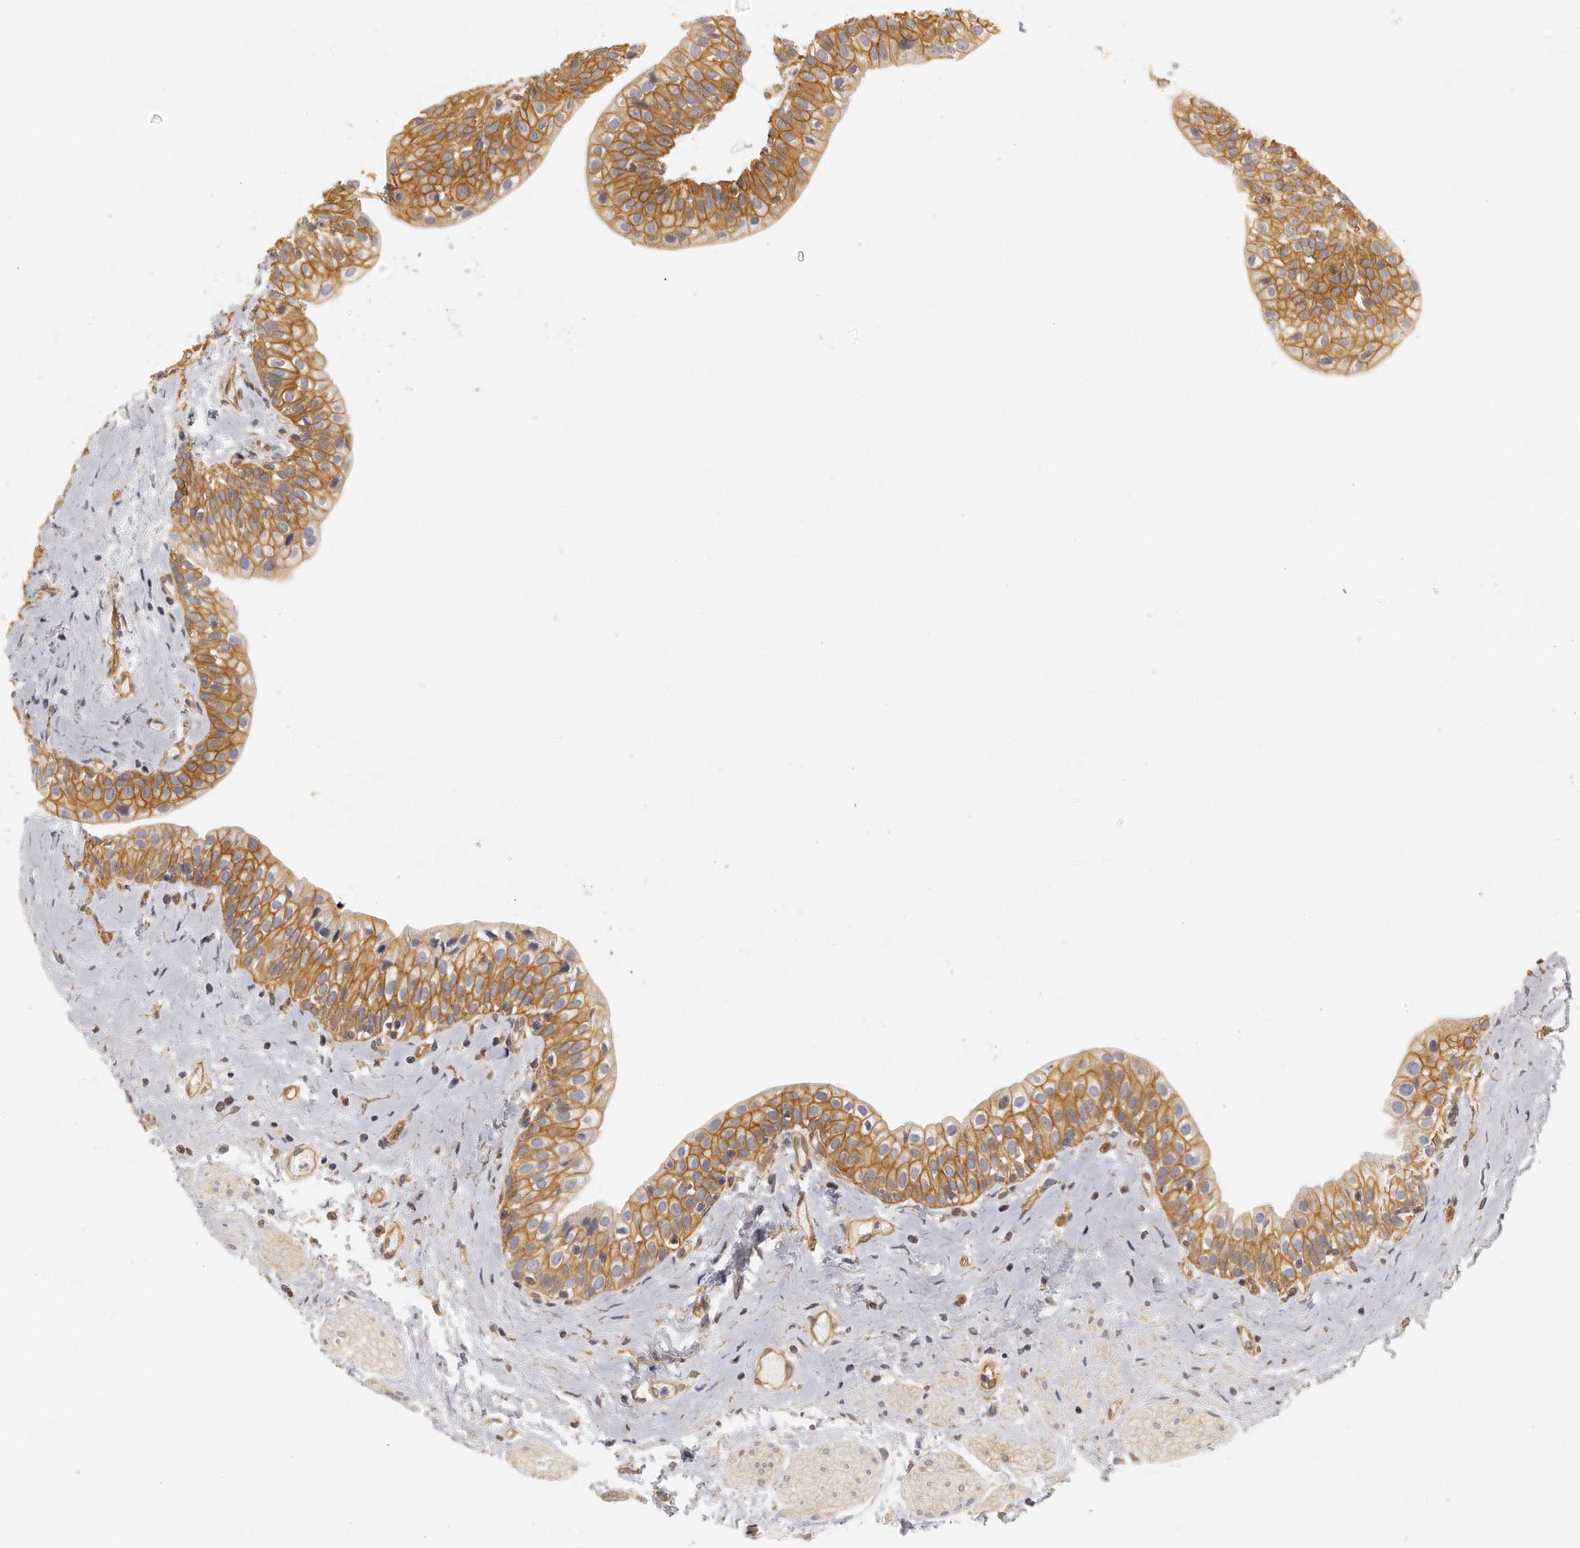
{"staining": {"intensity": "moderate", "quantity": ">75%", "location": "cytoplasmic/membranous"}, "tissue": "urinary bladder", "cell_type": "Urothelial cells", "image_type": "normal", "snomed": [{"axis": "morphology", "description": "Normal tissue, NOS"}, {"axis": "topography", "description": "Urinary bladder"}], "caption": "Urothelial cells display moderate cytoplasmic/membranous expression in approximately >75% of cells in benign urinary bladder.", "gene": "CHST7", "patient": {"sex": "male", "age": 59}}